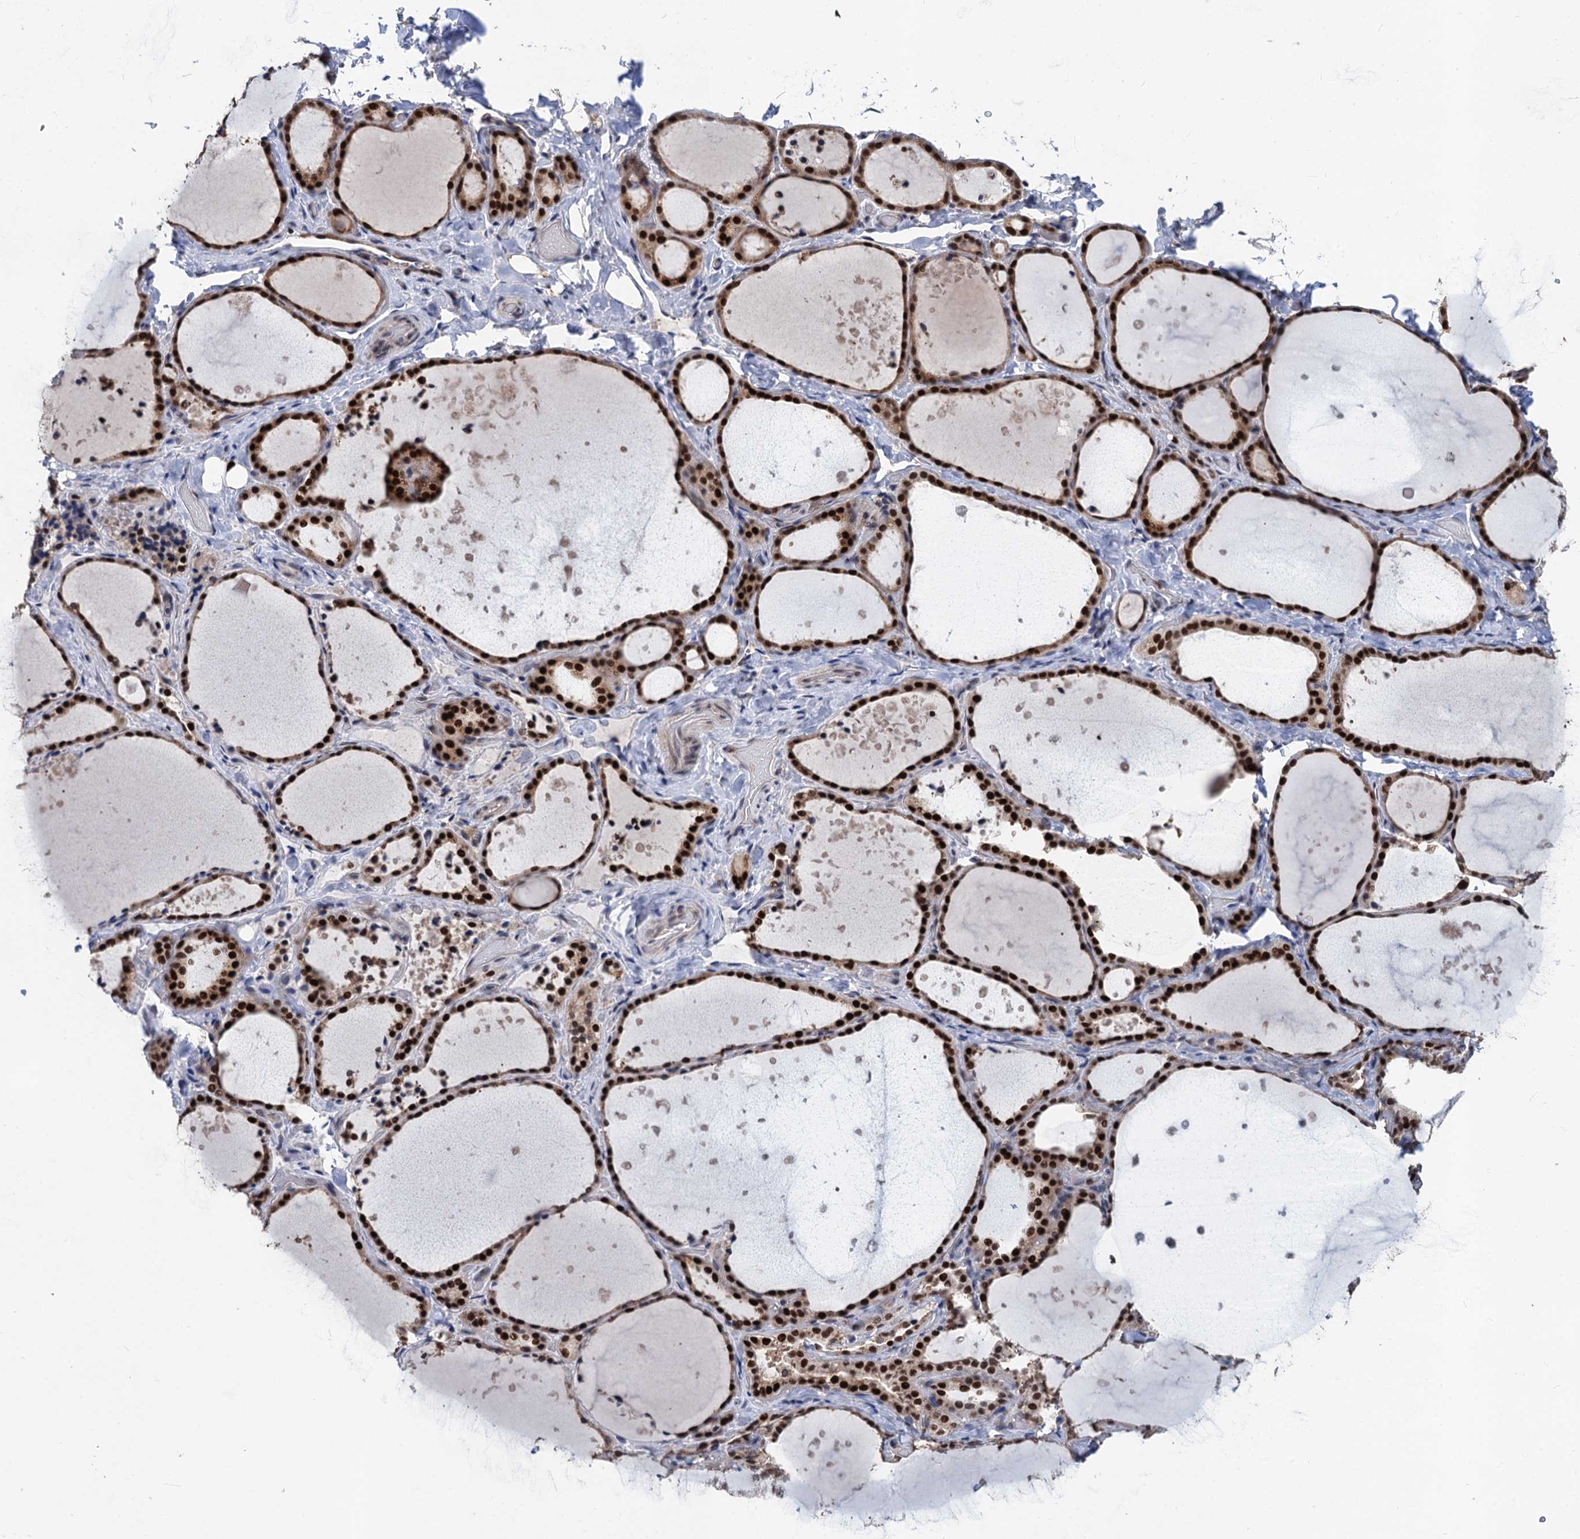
{"staining": {"intensity": "strong", "quantity": ">75%", "location": "nuclear"}, "tissue": "thyroid gland", "cell_type": "Glandular cells", "image_type": "normal", "snomed": [{"axis": "morphology", "description": "Normal tissue, NOS"}, {"axis": "topography", "description": "Thyroid gland"}], "caption": "Immunohistochemistry (IHC) (DAB (3,3'-diaminobenzidine)) staining of unremarkable human thyroid gland demonstrates strong nuclear protein expression in about >75% of glandular cells. Nuclei are stained in blue.", "gene": "TSEN34", "patient": {"sex": "female", "age": 44}}